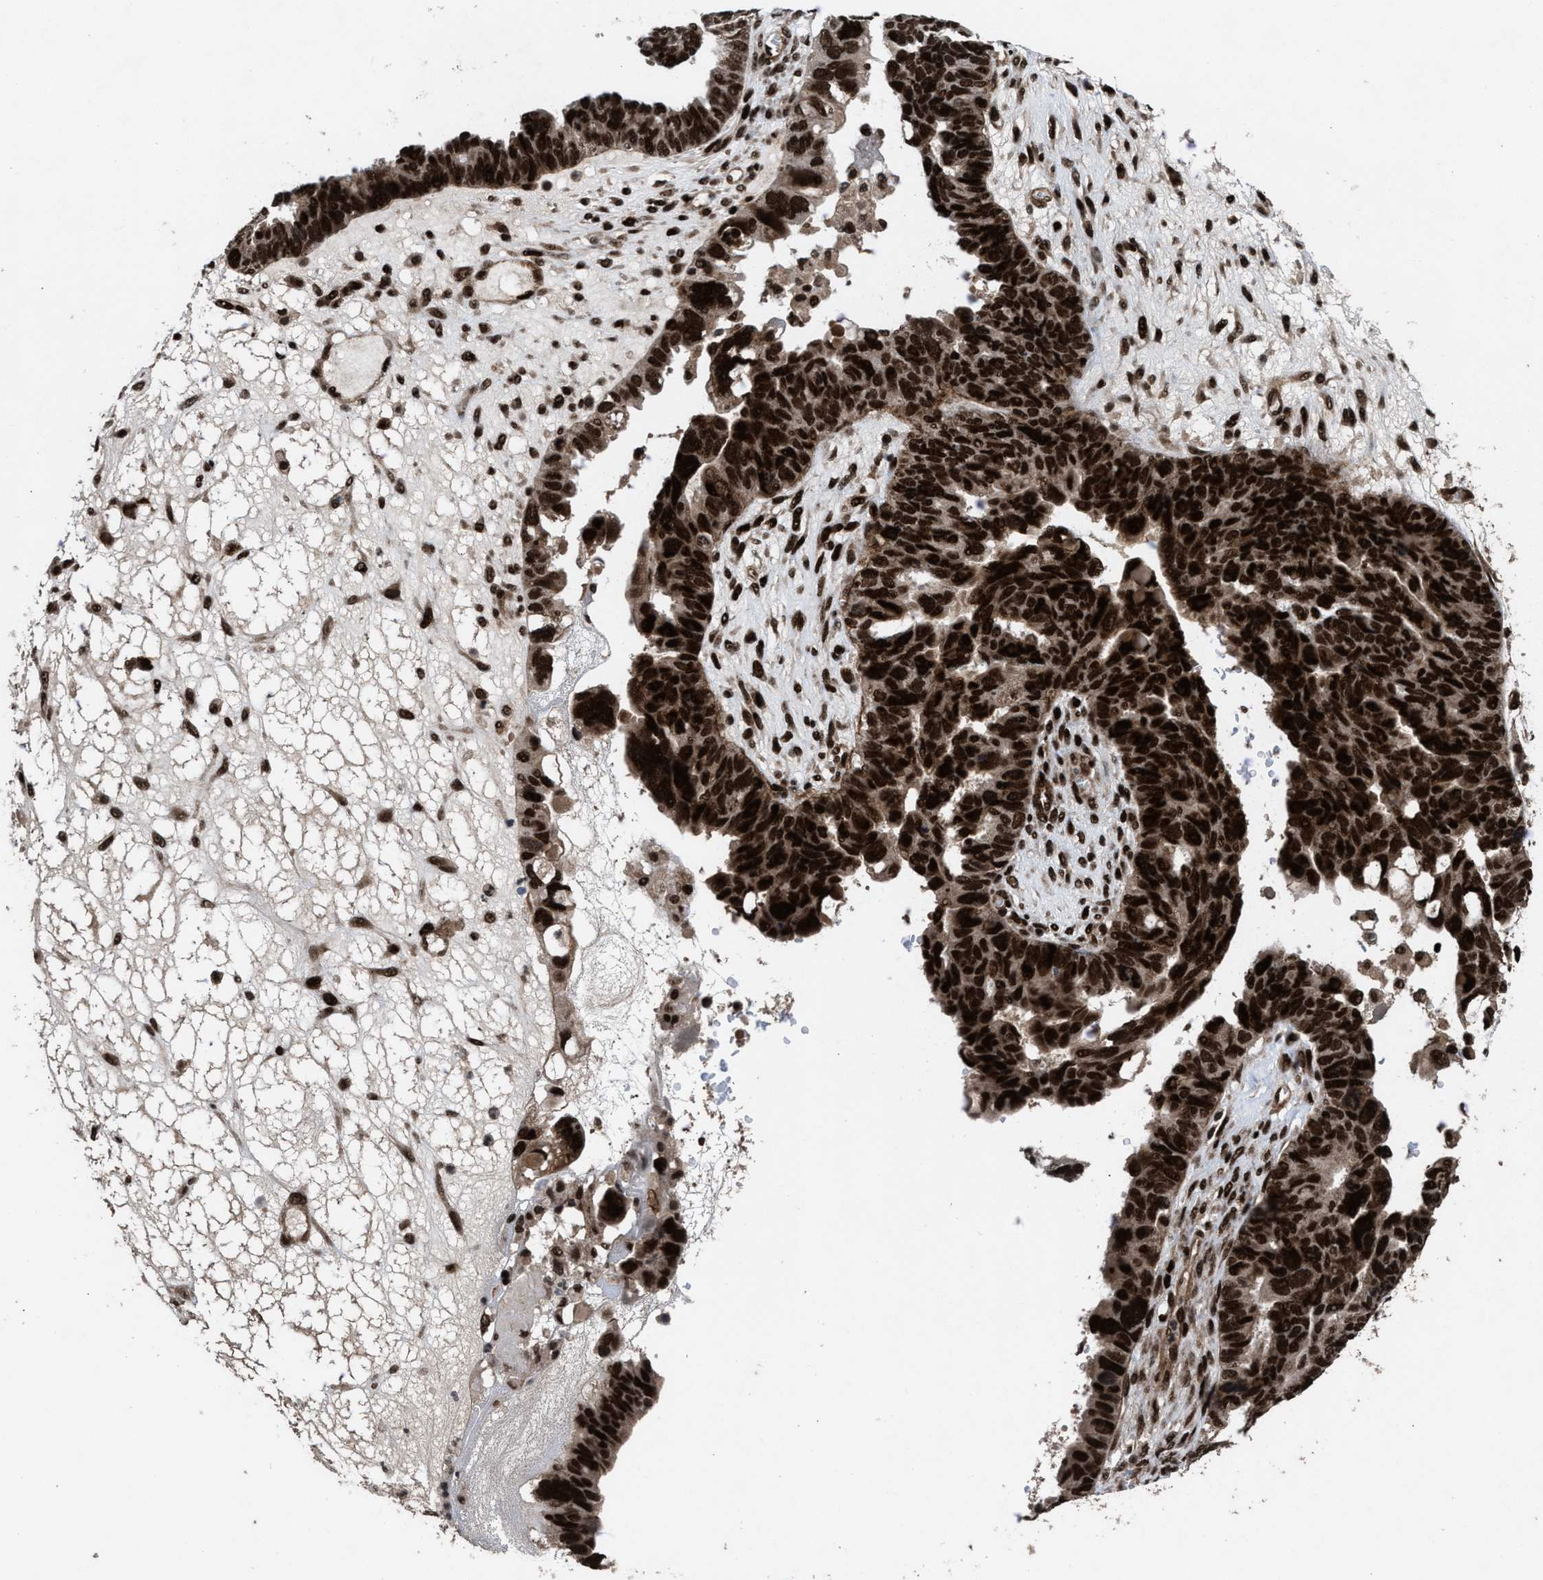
{"staining": {"intensity": "strong", "quantity": ">75%", "location": "nuclear"}, "tissue": "ovarian cancer", "cell_type": "Tumor cells", "image_type": "cancer", "snomed": [{"axis": "morphology", "description": "Cystadenocarcinoma, serous, NOS"}, {"axis": "topography", "description": "Ovary"}], "caption": "Protein positivity by immunohistochemistry exhibits strong nuclear positivity in about >75% of tumor cells in ovarian cancer.", "gene": "WIZ", "patient": {"sex": "female", "age": 79}}